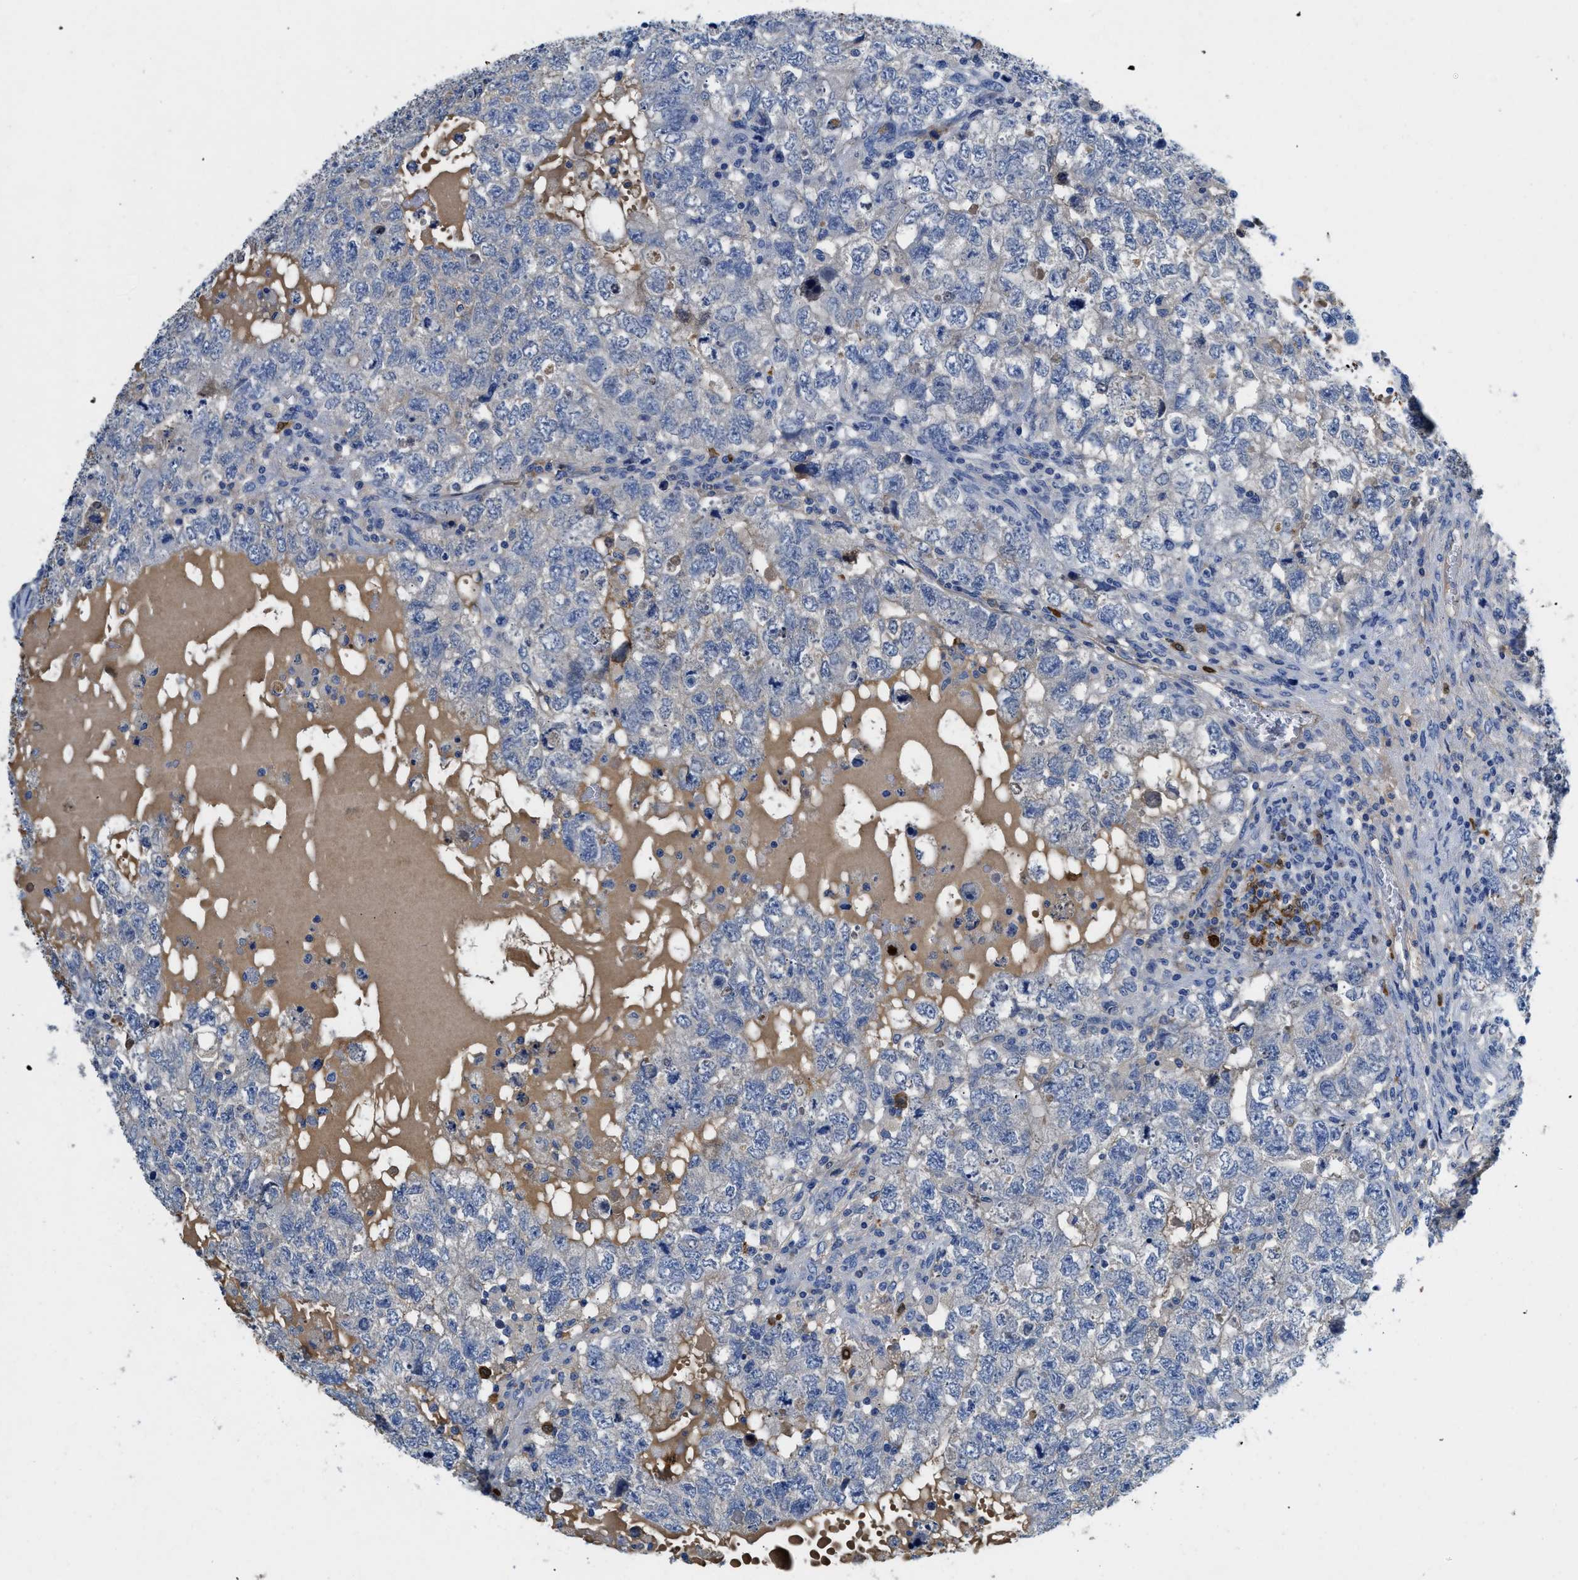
{"staining": {"intensity": "negative", "quantity": "none", "location": "none"}, "tissue": "testis cancer", "cell_type": "Tumor cells", "image_type": "cancer", "snomed": [{"axis": "morphology", "description": "Carcinoma, Embryonal, NOS"}, {"axis": "topography", "description": "Testis"}], "caption": "Testis cancer was stained to show a protein in brown. There is no significant positivity in tumor cells.", "gene": "SPEG", "patient": {"sex": "male", "age": 36}}